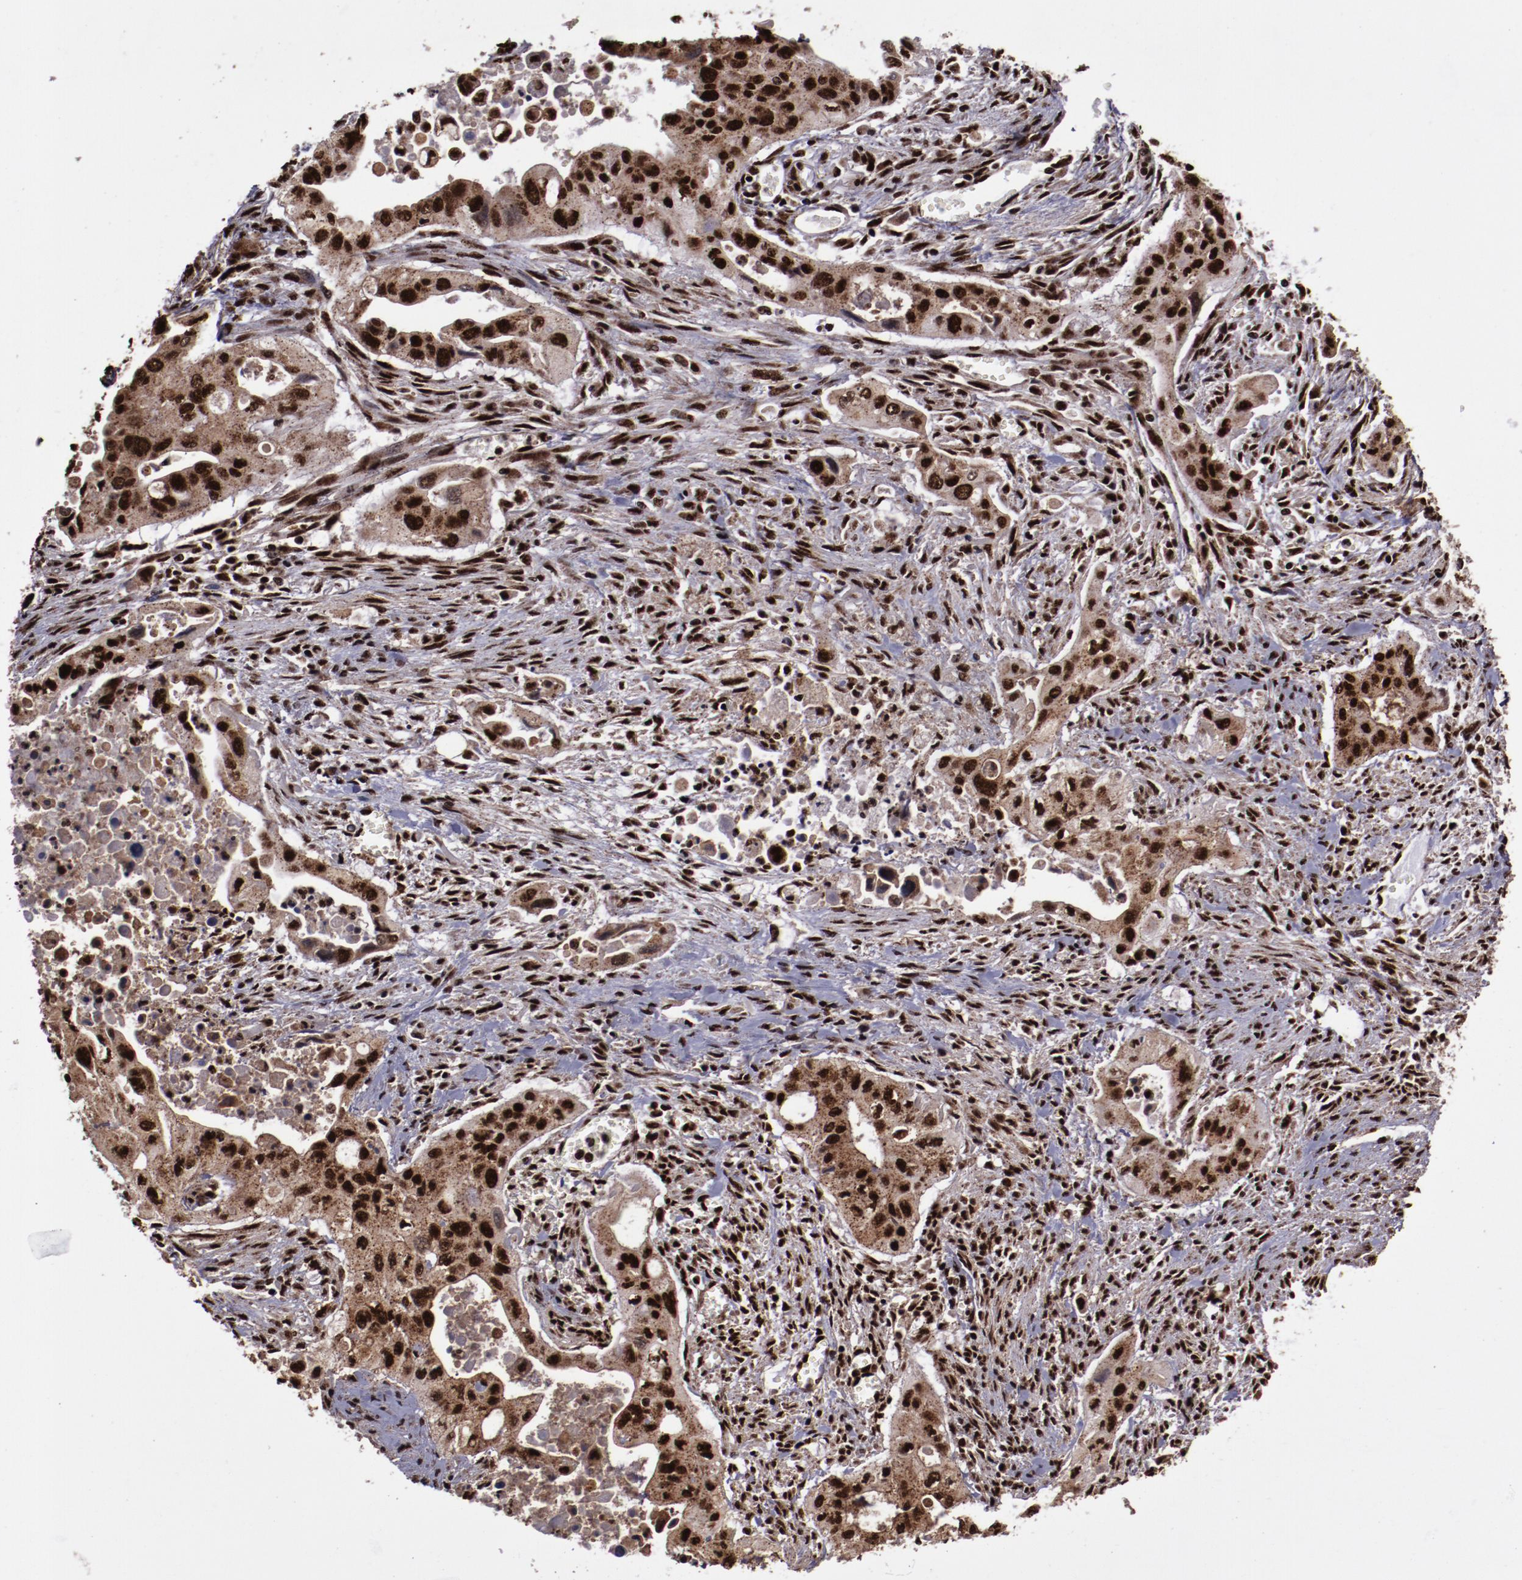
{"staining": {"intensity": "strong", "quantity": ">75%", "location": "cytoplasmic/membranous,nuclear"}, "tissue": "pancreatic cancer", "cell_type": "Tumor cells", "image_type": "cancer", "snomed": [{"axis": "morphology", "description": "Adenocarcinoma, NOS"}, {"axis": "topography", "description": "Pancreas"}], "caption": "A high amount of strong cytoplasmic/membranous and nuclear staining is appreciated in approximately >75% of tumor cells in pancreatic cancer (adenocarcinoma) tissue.", "gene": "SNW1", "patient": {"sex": "male", "age": 77}}